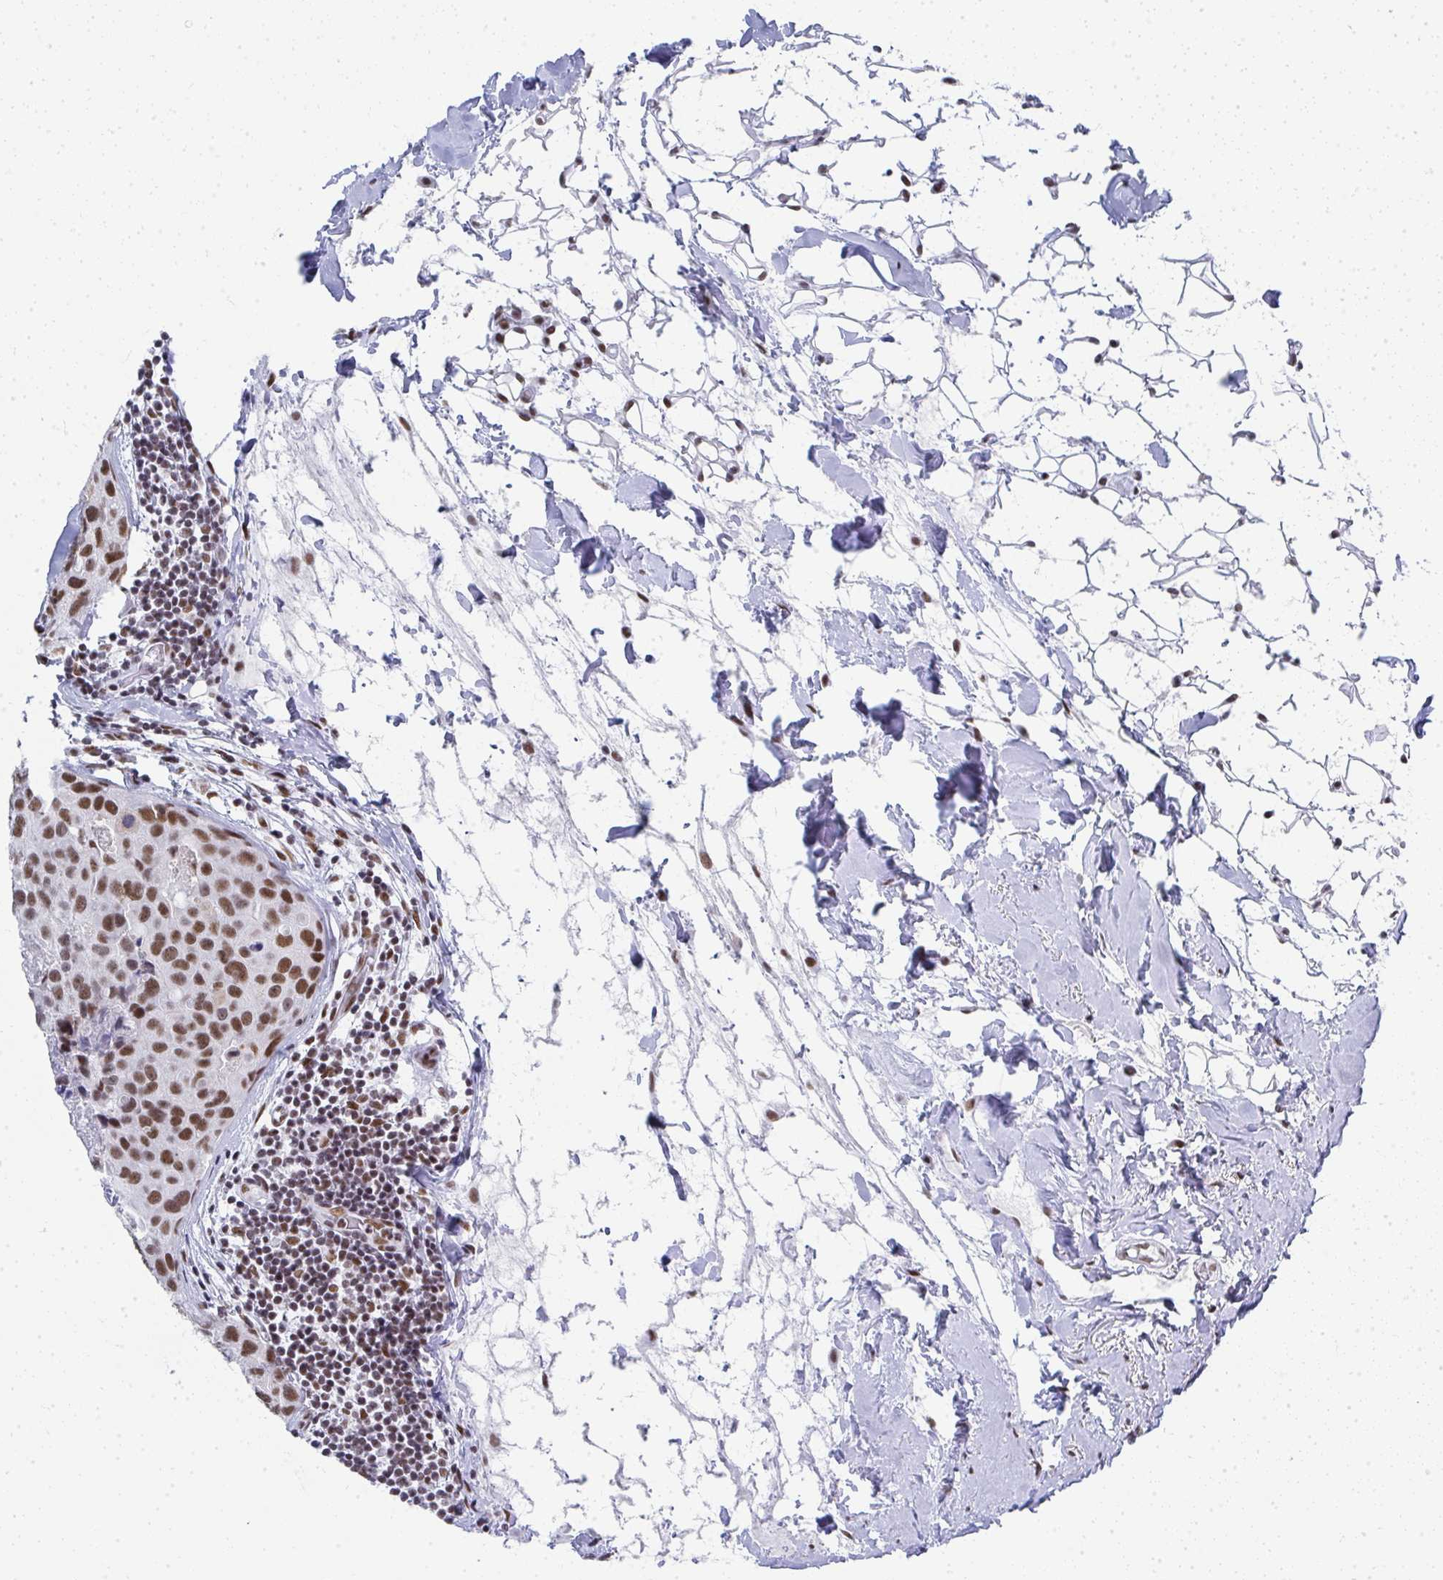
{"staining": {"intensity": "moderate", "quantity": ">75%", "location": "nuclear"}, "tissue": "breast cancer", "cell_type": "Tumor cells", "image_type": "cancer", "snomed": [{"axis": "morphology", "description": "Duct carcinoma"}, {"axis": "topography", "description": "Breast"}], "caption": "There is medium levels of moderate nuclear expression in tumor cells of breast infiltrating ductal carcinoma, as demonstrated by immunohistochemical staining (brown color).", "gene": "CREBBP", "patient": {"sex": "female", "age": 24}}